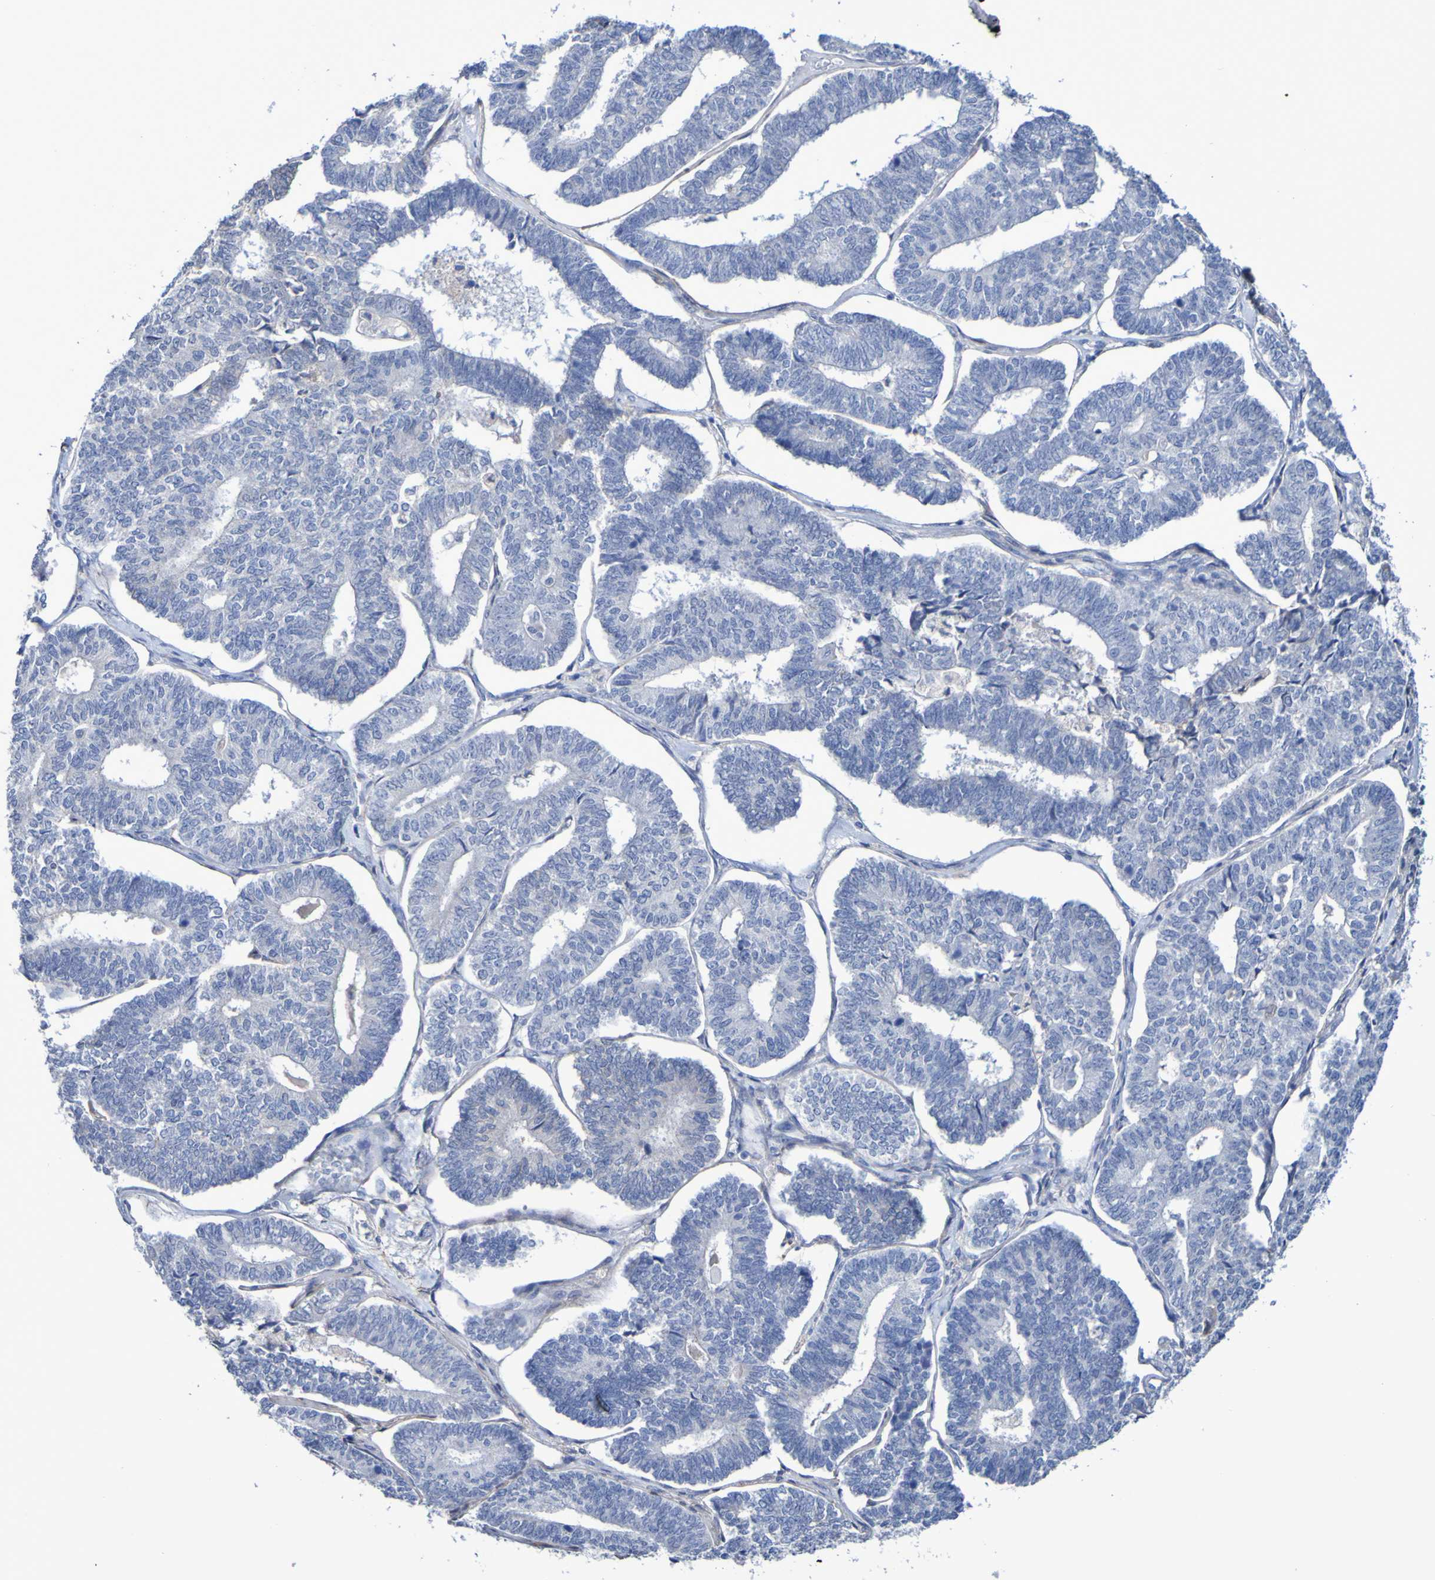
{"staining": {"intensity": "negative", "quantity": "none", "location": "none"}, "tissue": "endometrial cancer", "cell_type": "Tumor cells", "image_type": "cancer", "snomed": [{"axis": "morphology", "description": "Adenocarcinoma, NOS"}, {"axis": "topography", "description": "Endometrium"}], "caption": "Immunohistochemistry (IHC) of endometrial cancer (adenocarcinoma) reveals no expression in tumor cells.", "gene": "SGCB", "patient": {"sex": "female", "age": 70}}